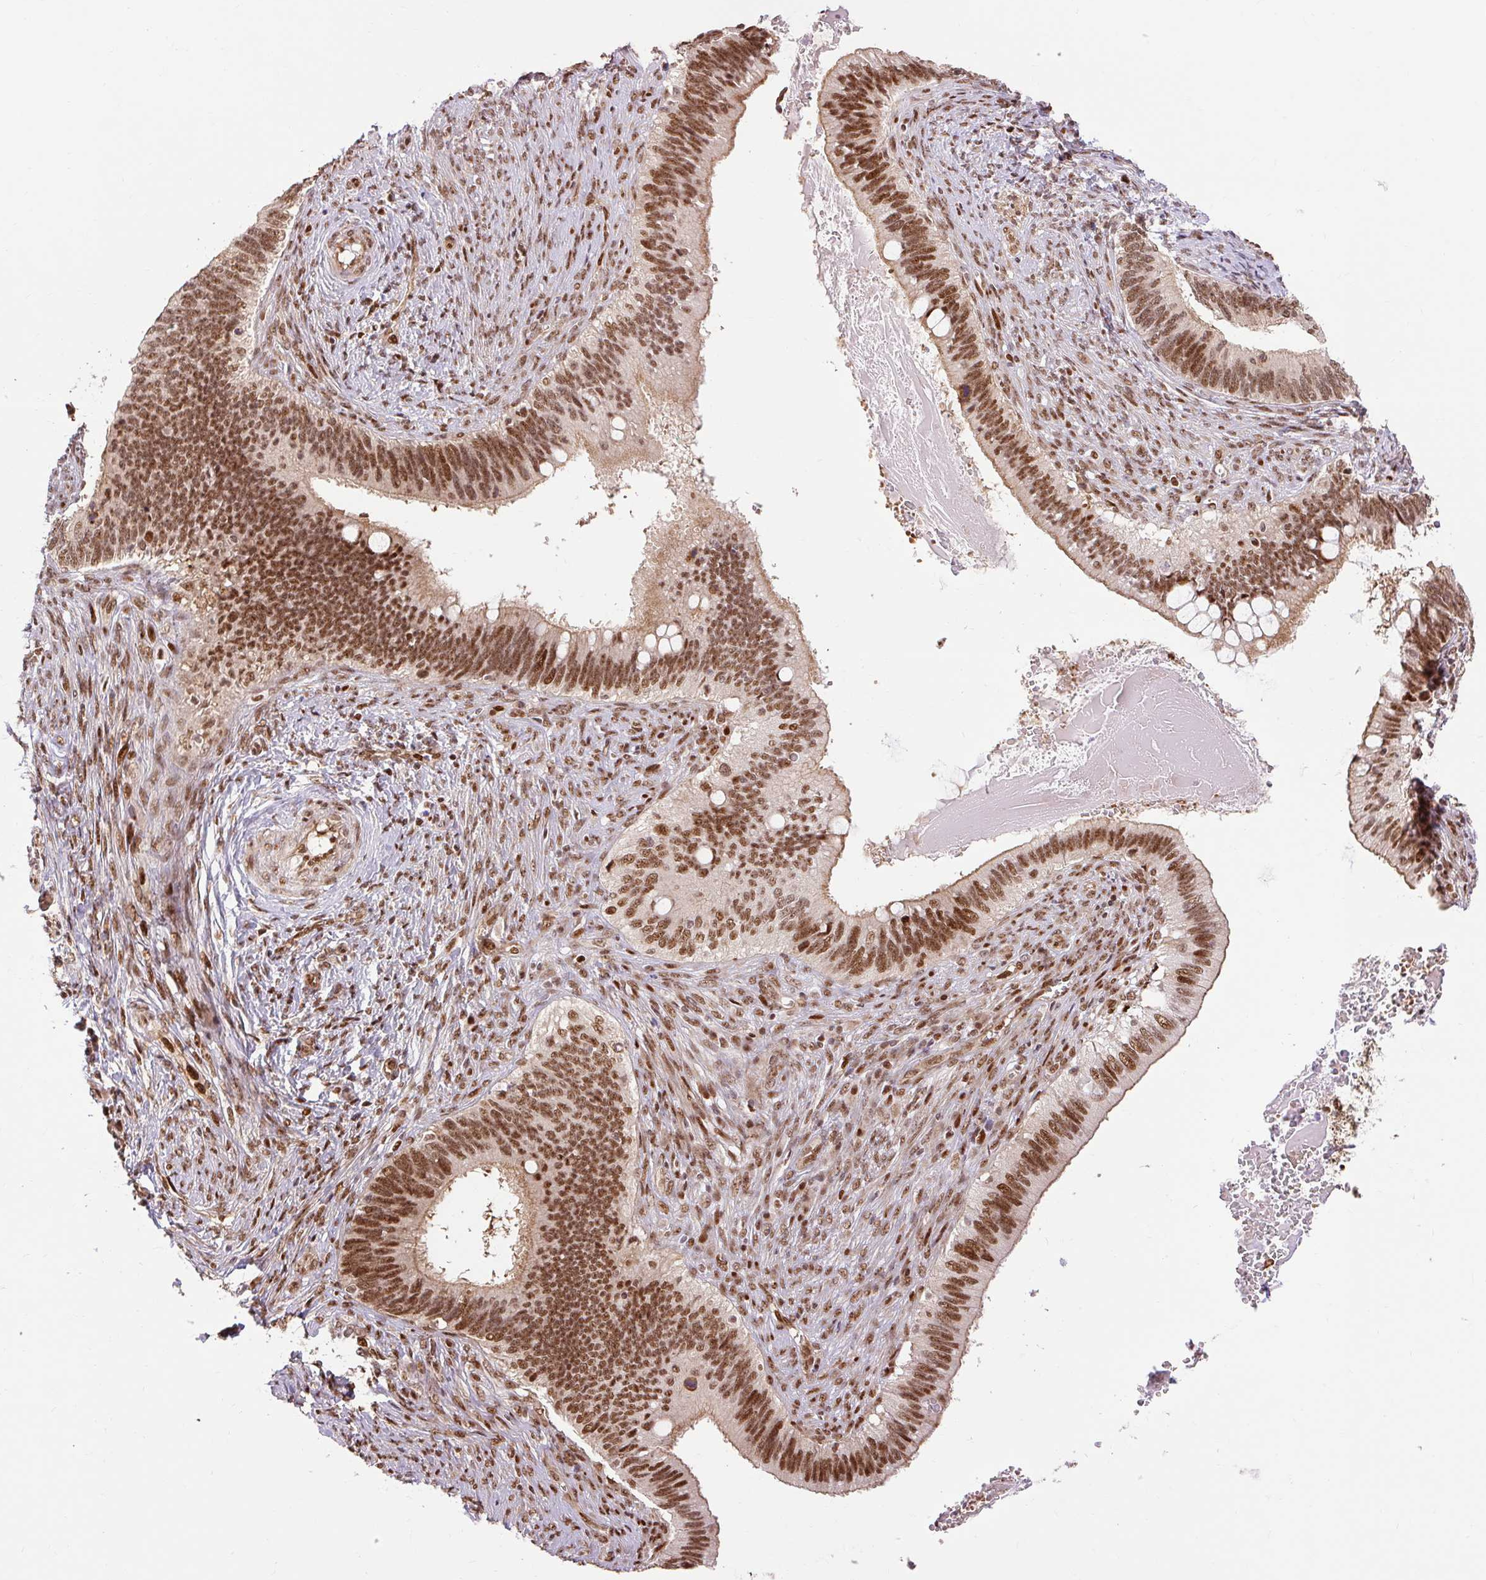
{"staining": {"intensity": "strong", "quantity": ">75%", "location": "nuclear"}, "tissue": "cervical cancer", "cell_type": "Tumor cells", "image_type": "cancer", "snomed": [{"axis": "morphology", "description": "Adenocarcinoma, NOS"}, {"axis": "topography", "description": "Cervix"}], "caption": "Cervical adenocarcinoma stained for a protein (brown) shows strong nuclear positive staining in about >75% of tumor cells.", "gene": "MECOM", "patient": {"sex": "female", "age": 42}}